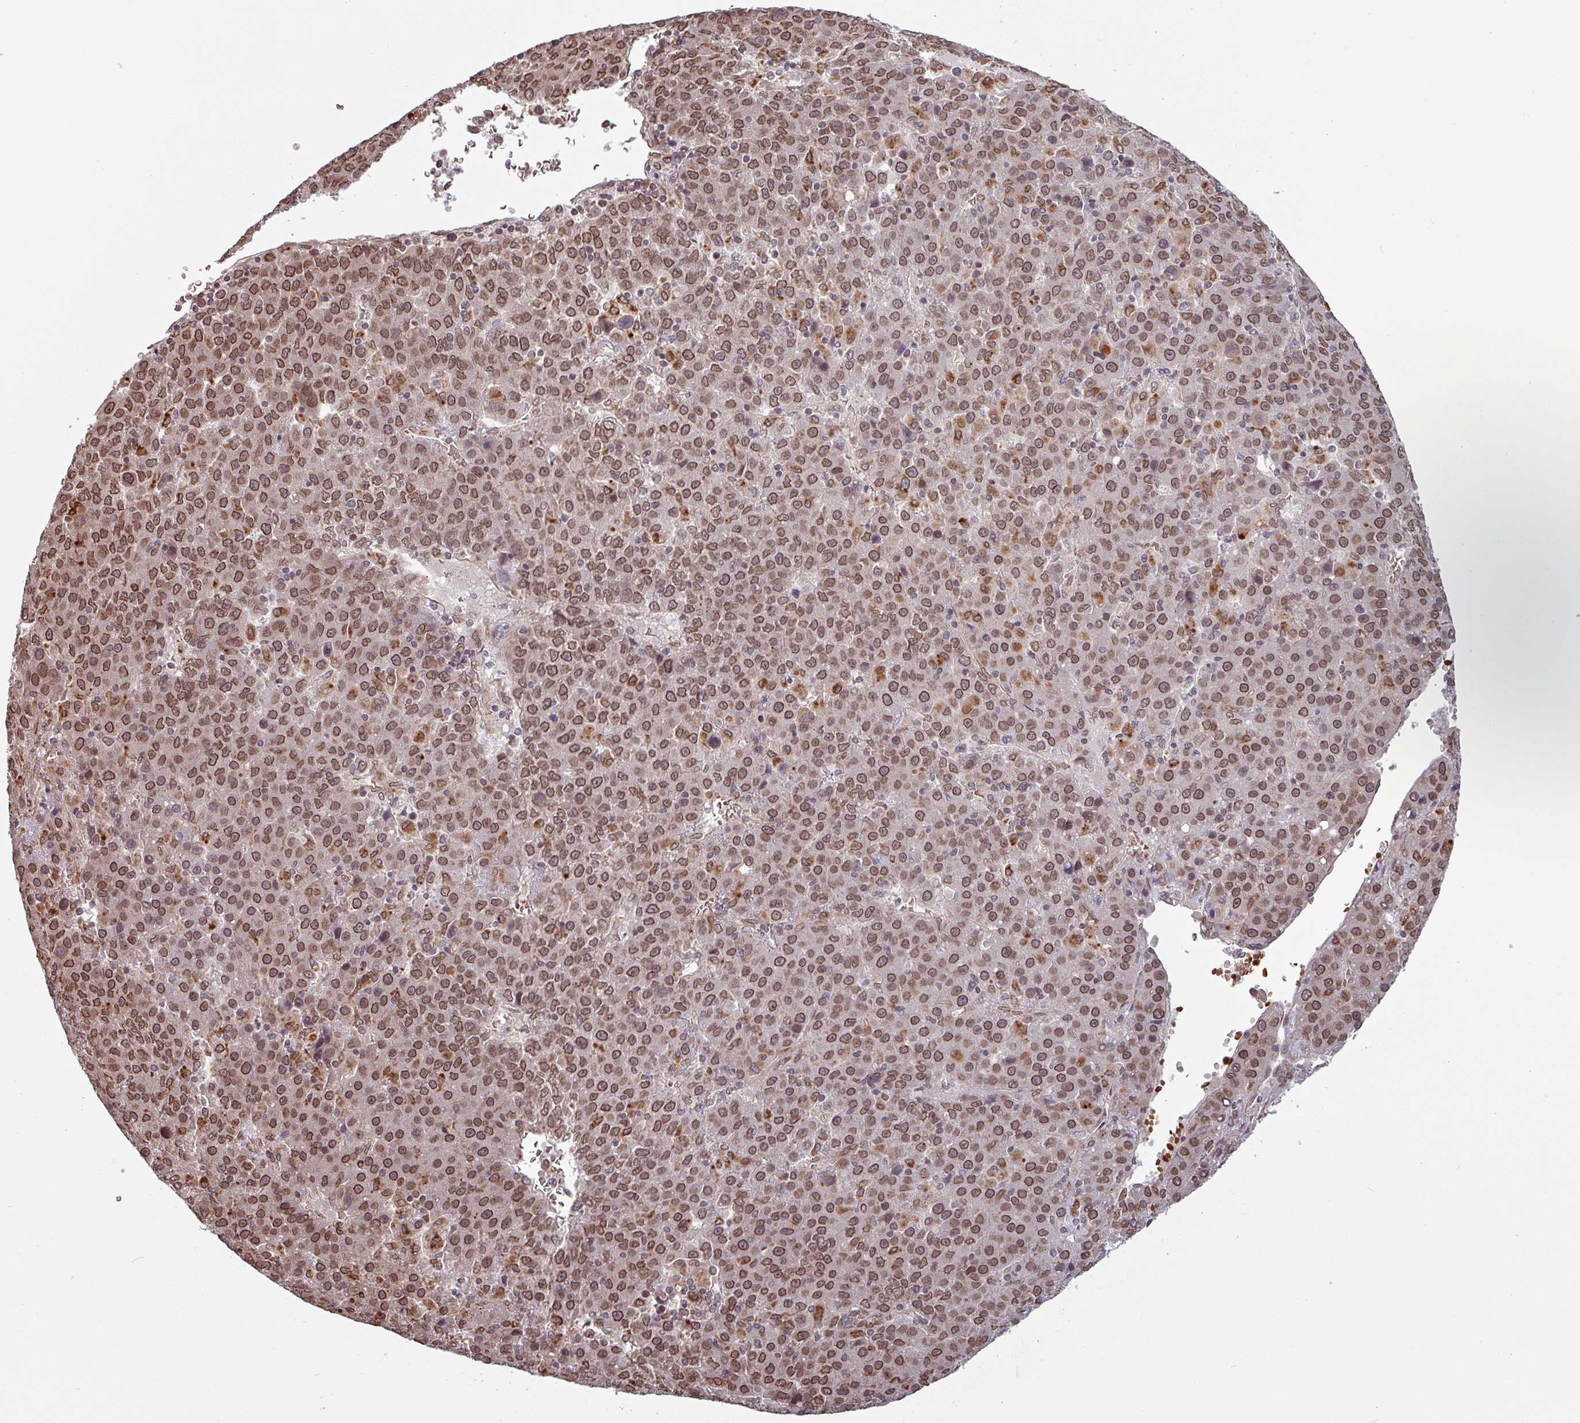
{"staining": {"intensity": "moderate", "quantity": ">75%", "location": "cytoplasmic/membranous,nuclear"}, "tissue": "liver cancer", "cell_type": "Tumor cells", "image_type": "cancer", "snomed": [{"axis": "morphology", "description": "Carcinoma, Hepatocellular, NOS"}, {"axis": "topography", "description": "Liver"}], "caption": "Immunohistochemical staining of human liver hepatocellular carcinoma displays medium levels of moderate cytoplasmic/membranous and nuclear protein staining in approximately >75% of tumor cells.", "gene": "RBM4B", "patient": {"sex": "female", "age": 53}}